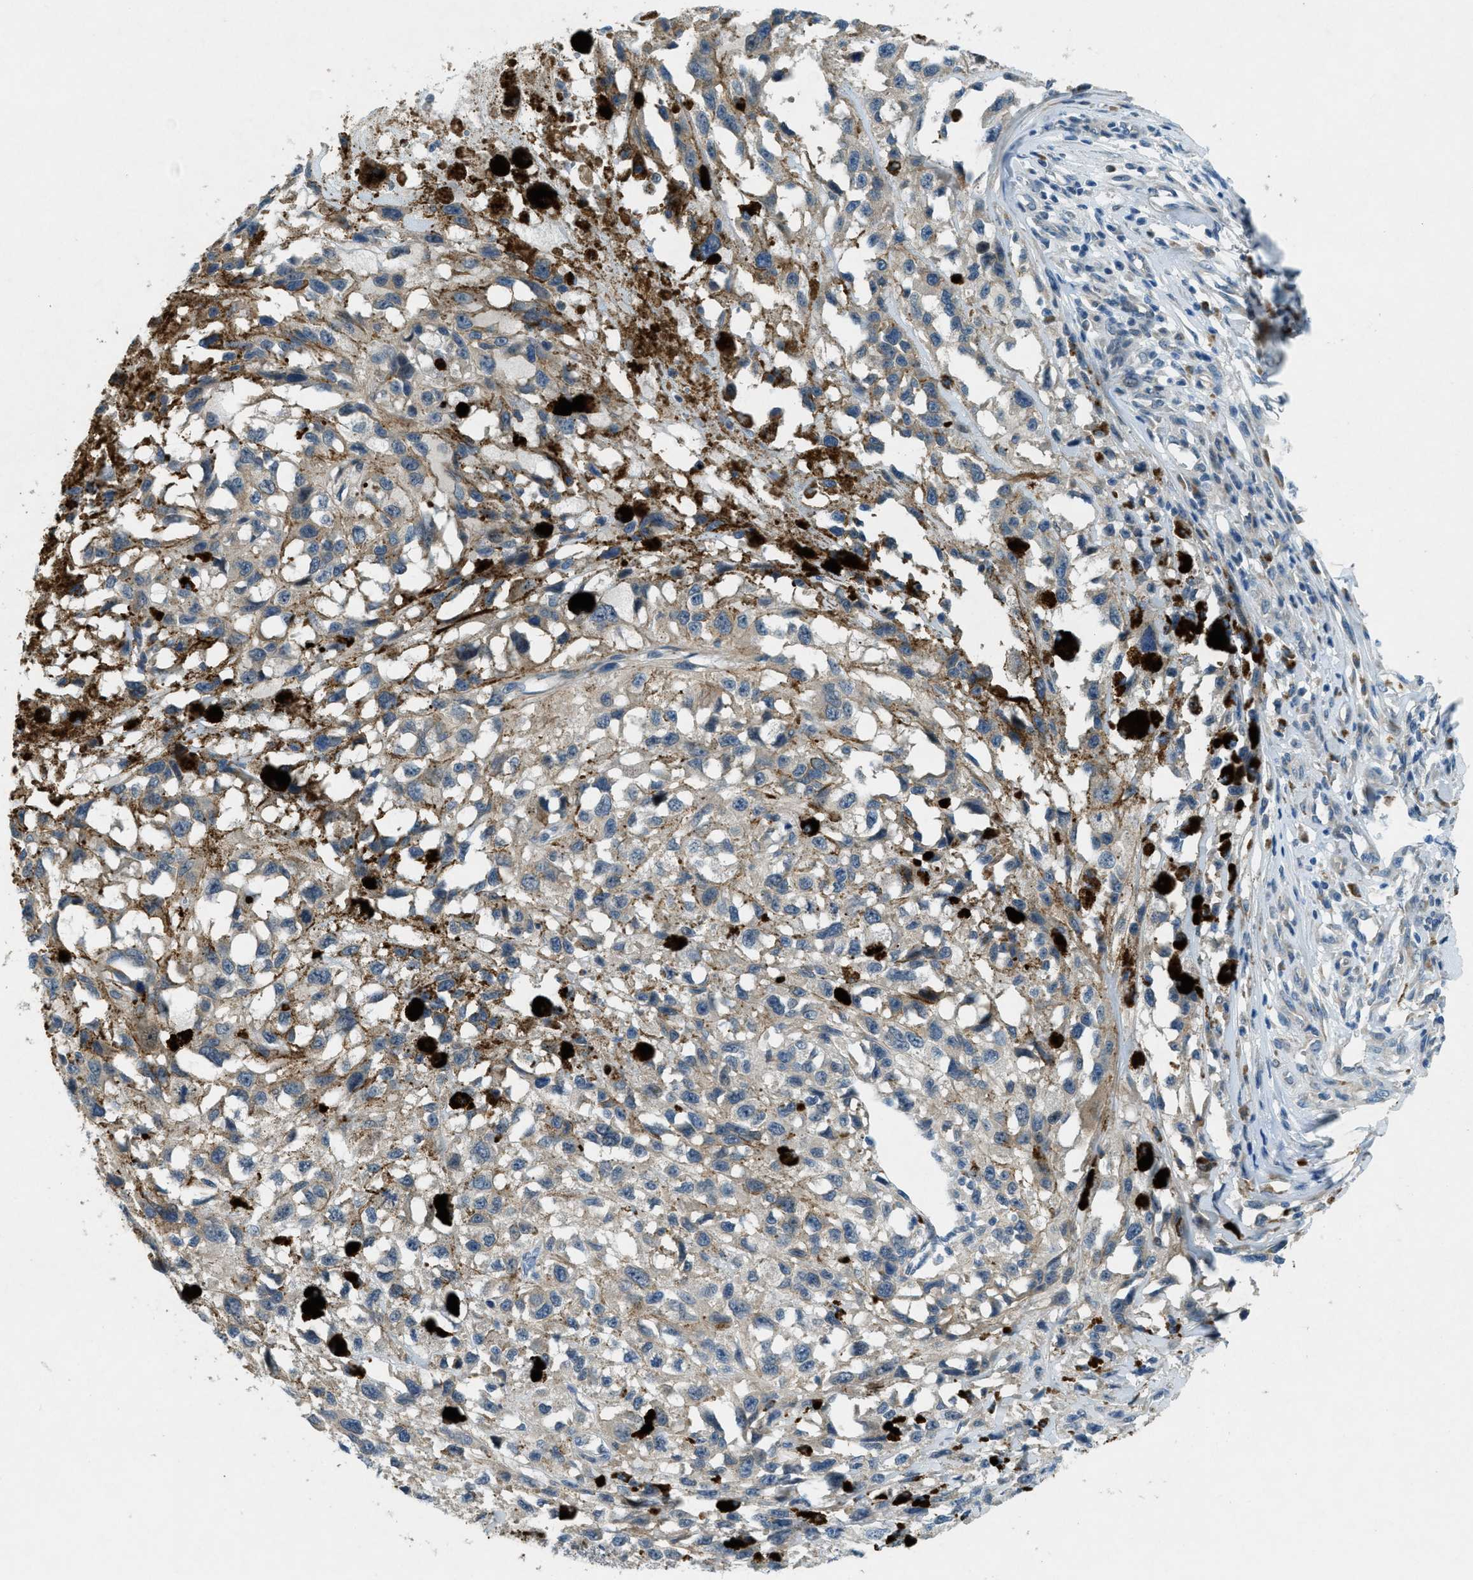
{"staining": {"intensity": "weak", "quantity": "25%-75%", "location": "cytoplasmic/membranous"}, "tissue": "melanoma", "cell_type": "Tumor cells", "image_type": "cancer", "snomed": [{"axis": "morphology", "description": "Malignant melanoma, Metastatic site"}, {"axis": "topography", "description": "Lymph node"}], "caption": "Tumor cells show weak cytoplasmic/membranous expression in approximately 25%-75% of cells in malignant melanoma (metastatic site).", "gene": "SNX14", "patient": {"sex": "male", "age": 59}}